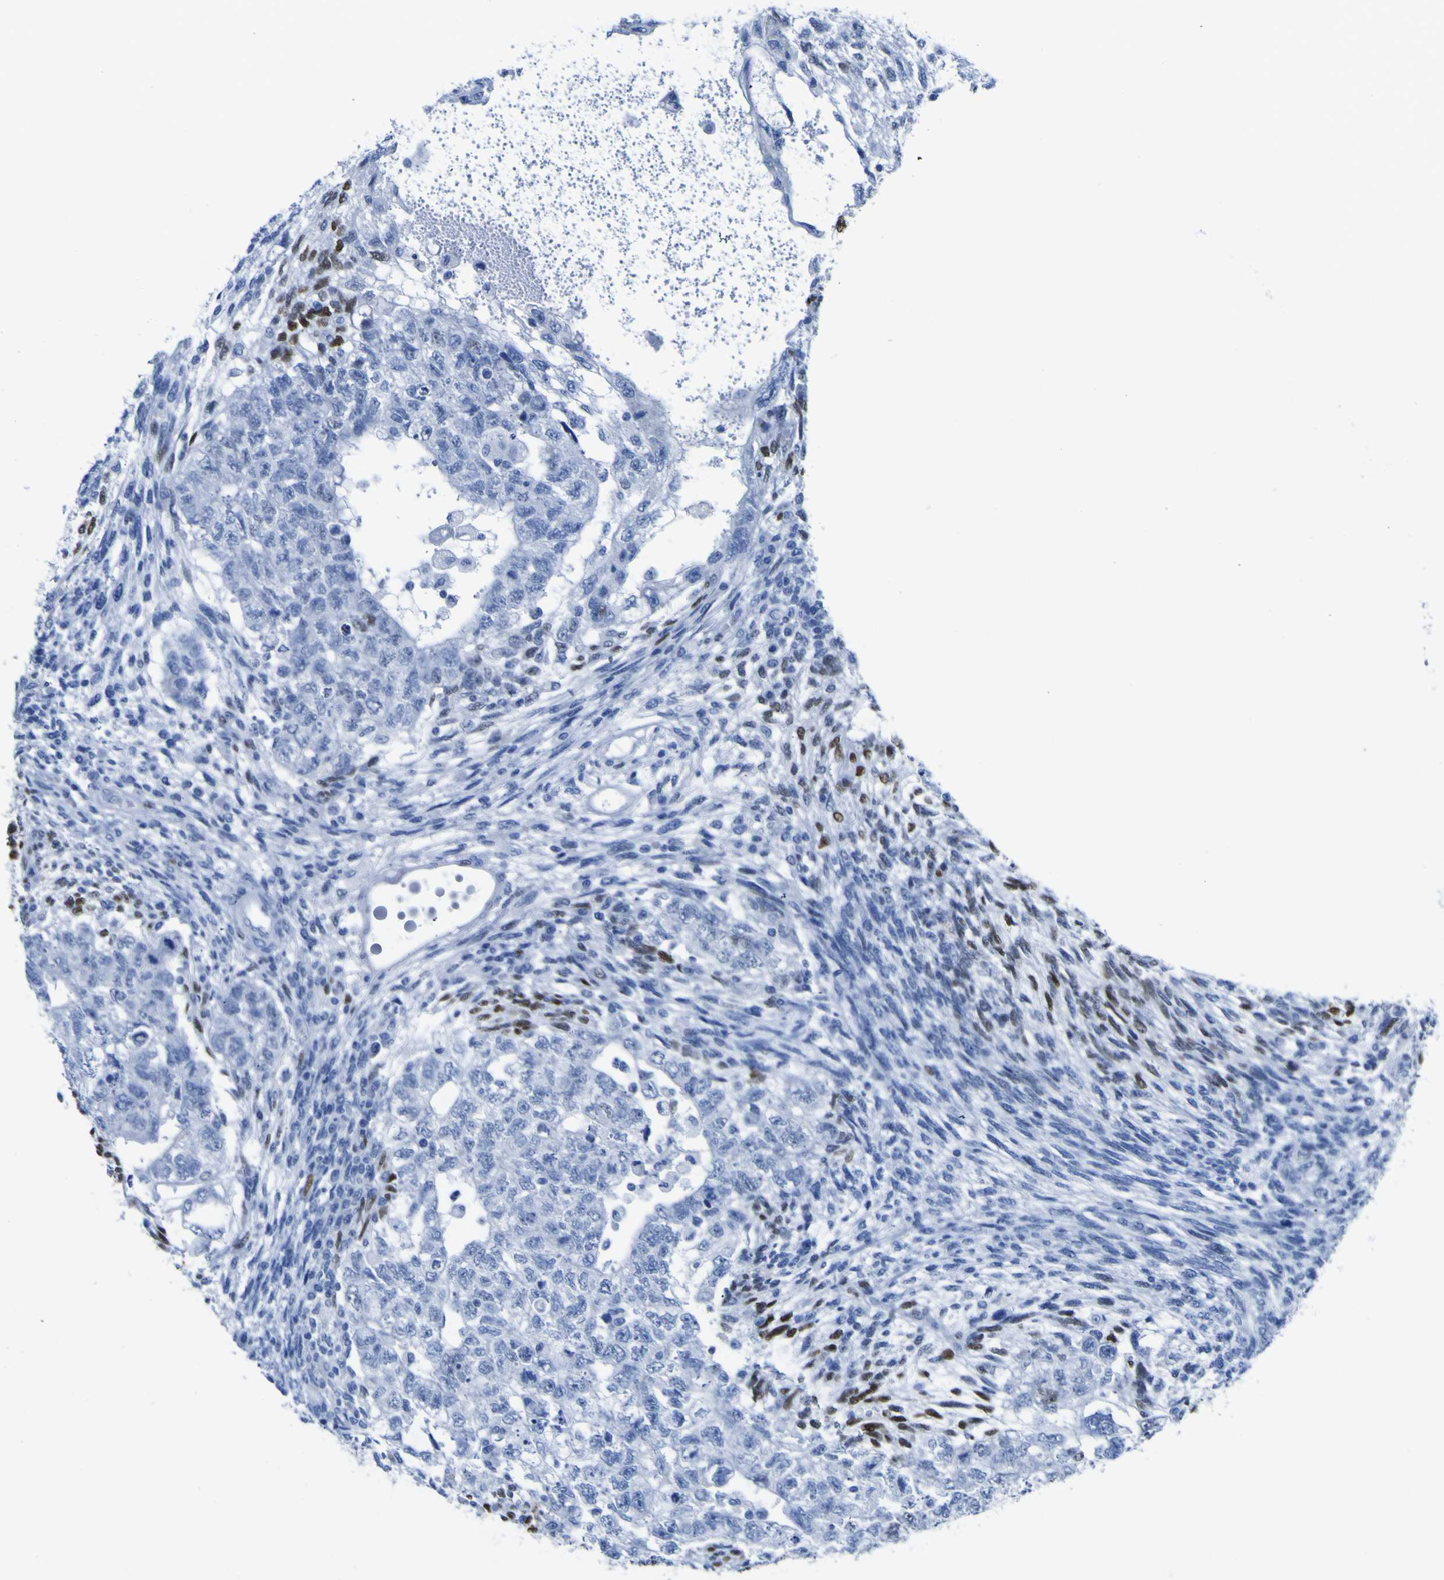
{"staining": {"intensity": "moderate", "quantity": "<25%", "location": "nuclear"}, "tissue": "testis cancer", "cell_type": "Tumor cells", "image_type": "cancer", "snomed": [{"axis": "morphology", "description": "Normal tissue, NOS"}, {"axis": "morphology", "description": "Carcinoma, Embryonal, NOS"}, {"axis": "topography", "description": "Testis"}], "caption": "Testis embryonal carcinoma tissue reveals moderate nuclear staining in approximately <25% of tumor cells, visualized by immunohistochemistry.", "gene": "DACH1", "patient": {"sex": "male", "age": 36}}